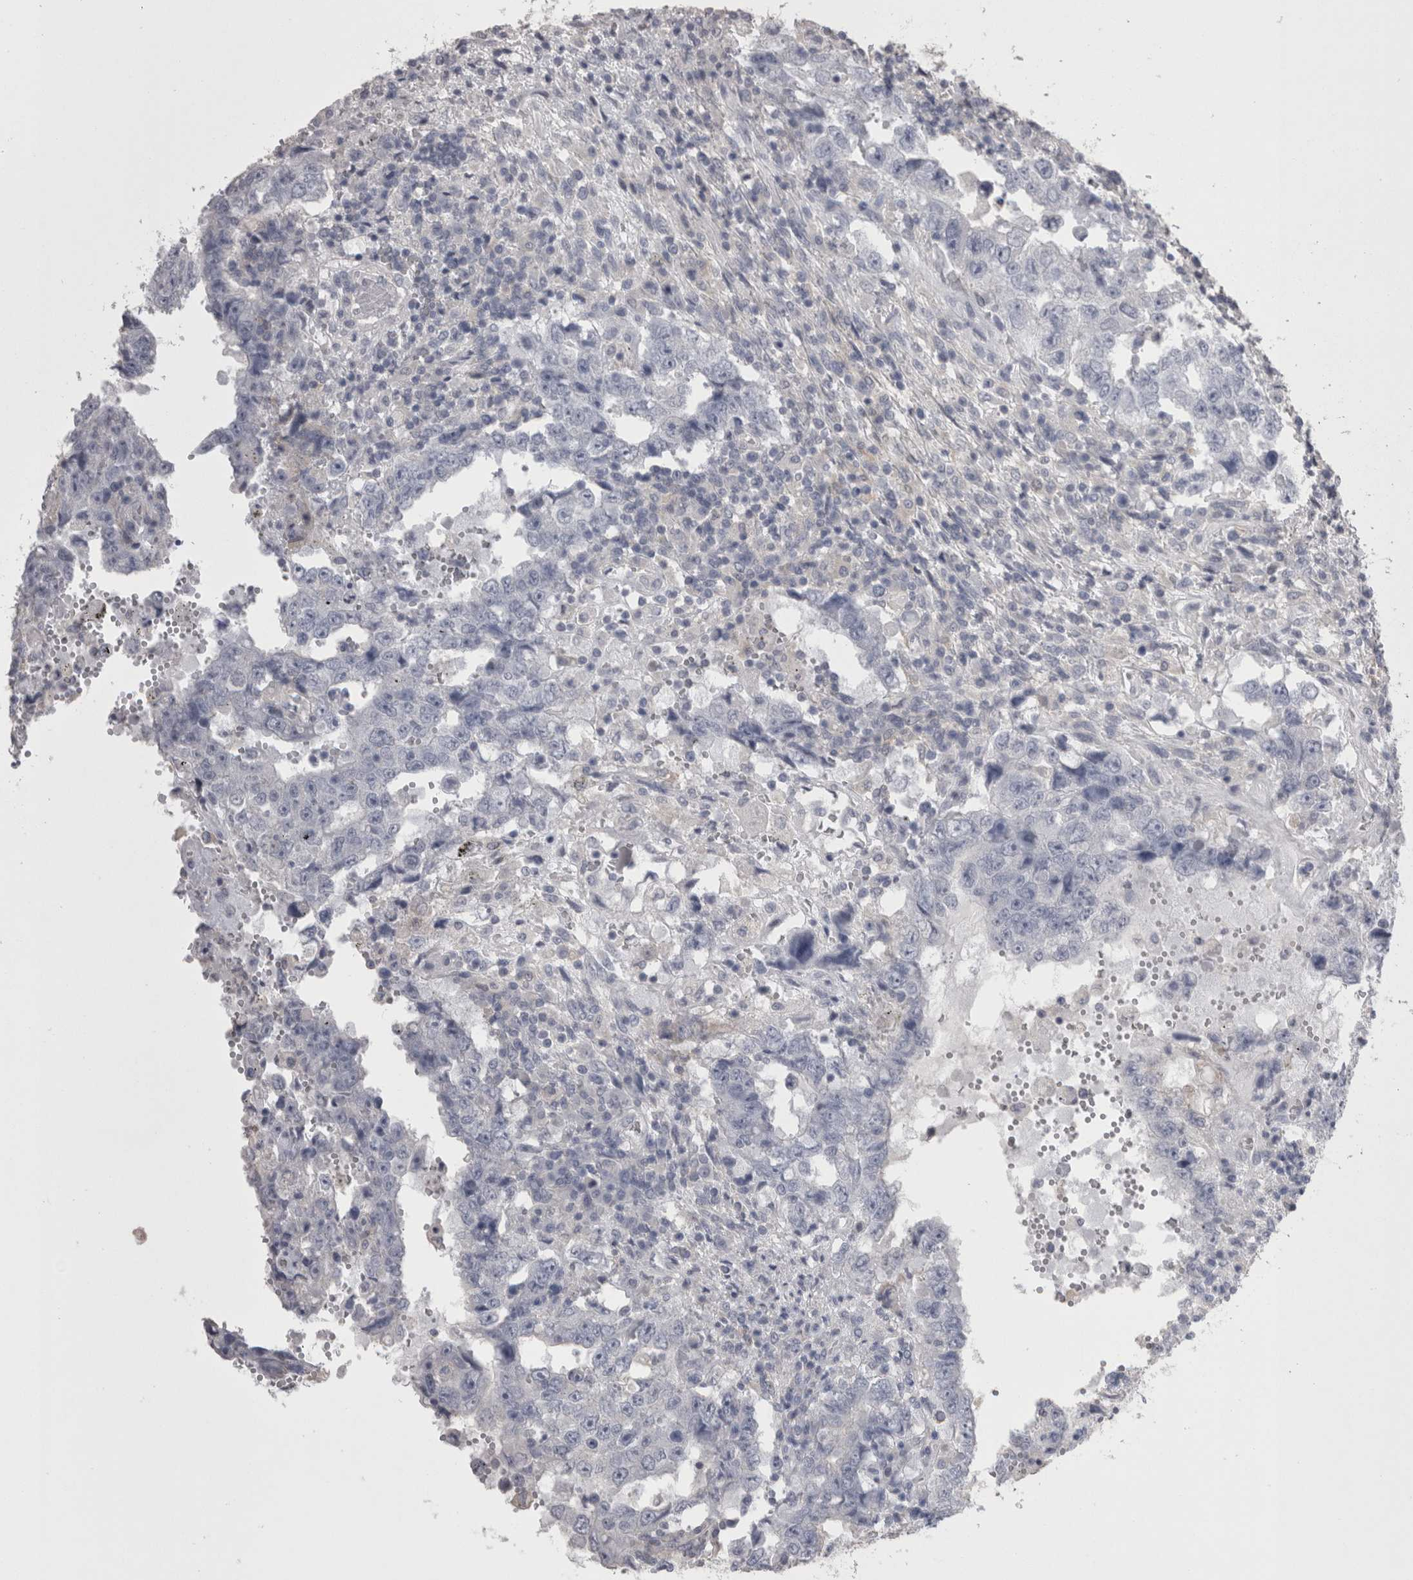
{"staining": {"intensity": "negative", "quantity": "none", "location": "none"}, "tissue": "testis cancer", "cell_type": "Tumor cells", "image_type": "cancer", "snomed": [{"axis": "morphology", "description": "Carcinoma, Embryonal, NOS"}, {"axis": "topography", "description": "Testis"}], "caption": "Embryonal carcinoma (testis) was stained to show a protein in brown. There is no significant expression in tumor cells.", "gene": "CAMK2D", "patient": {"sex": "male", "age": 26}}